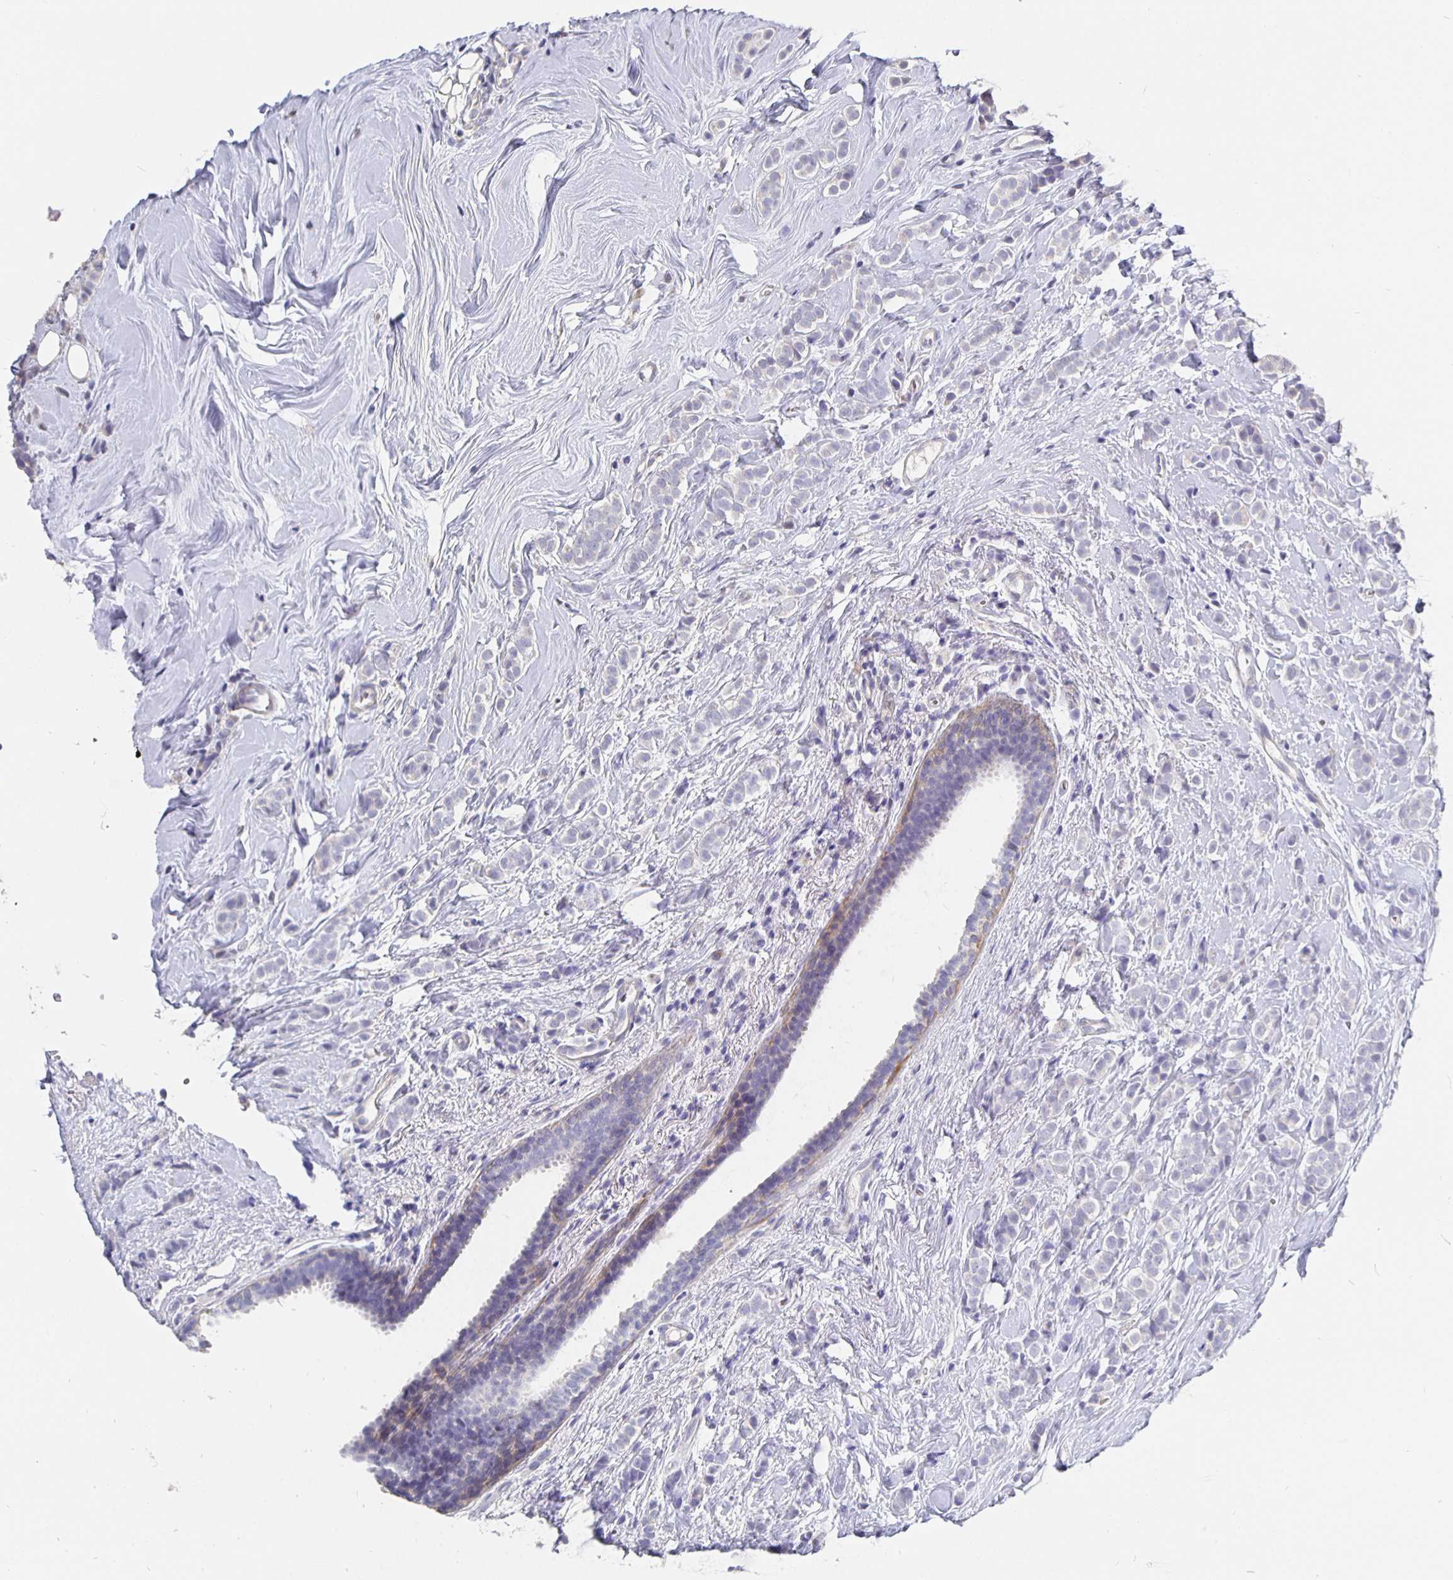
{"staining": {"intensity": "negative", "quantity": "none", "location": "none"}, "tissue": "breast cancer", "cell_type": "Tumor cells", "image_type": "cancer", "snomed": [{"axis": "morphology", "description": "Lobular carcinoma"}, {"axis": "topography", "description": "Breast"}], "caption": "Breast cancer stained for a protein using IHC shows no staining tumor cells.", "gene": "CFAP74", "patient": {"sex": "female", "age": 49}}